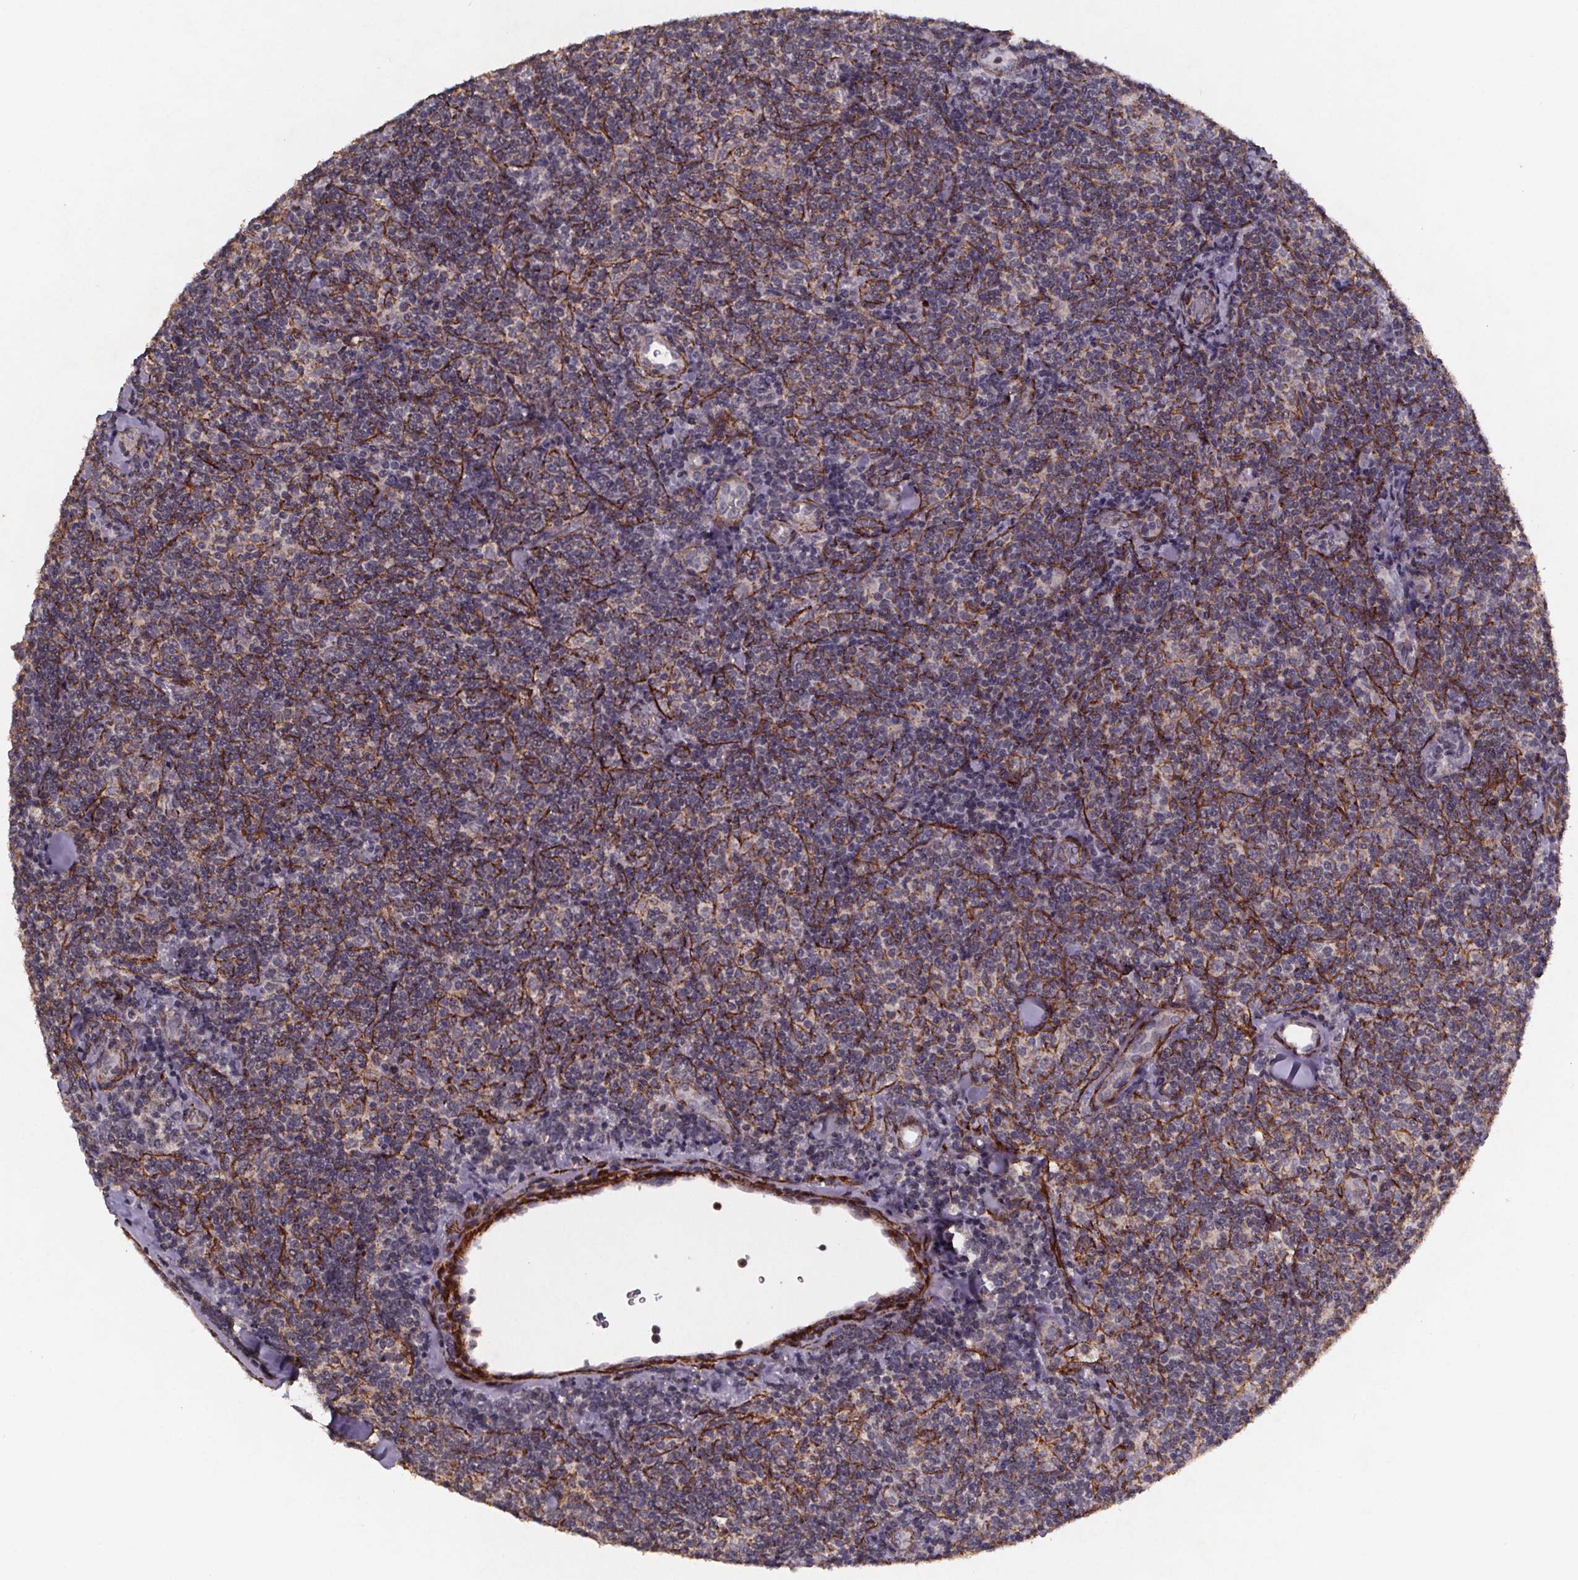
{"staining": {"intensity": "negative", "quantity": "none", "location": "none"}, "tissue": "lymphoma", "cell_type": "Tumor cells", "image_type": "cancer", "snomed": [{"axis": "morphology", "description": "Malignant lymphoma, non-Hodgkin's type, Low grade"}, {"axis": "topography", "description": "Lymph node"}], "caption": "Tumor cells show no significant staining in low-grade malignant lymphoma, non-Hodgkin's type.", "gene": "PALLD", "patient": {"sex": "female", "age": 56}}